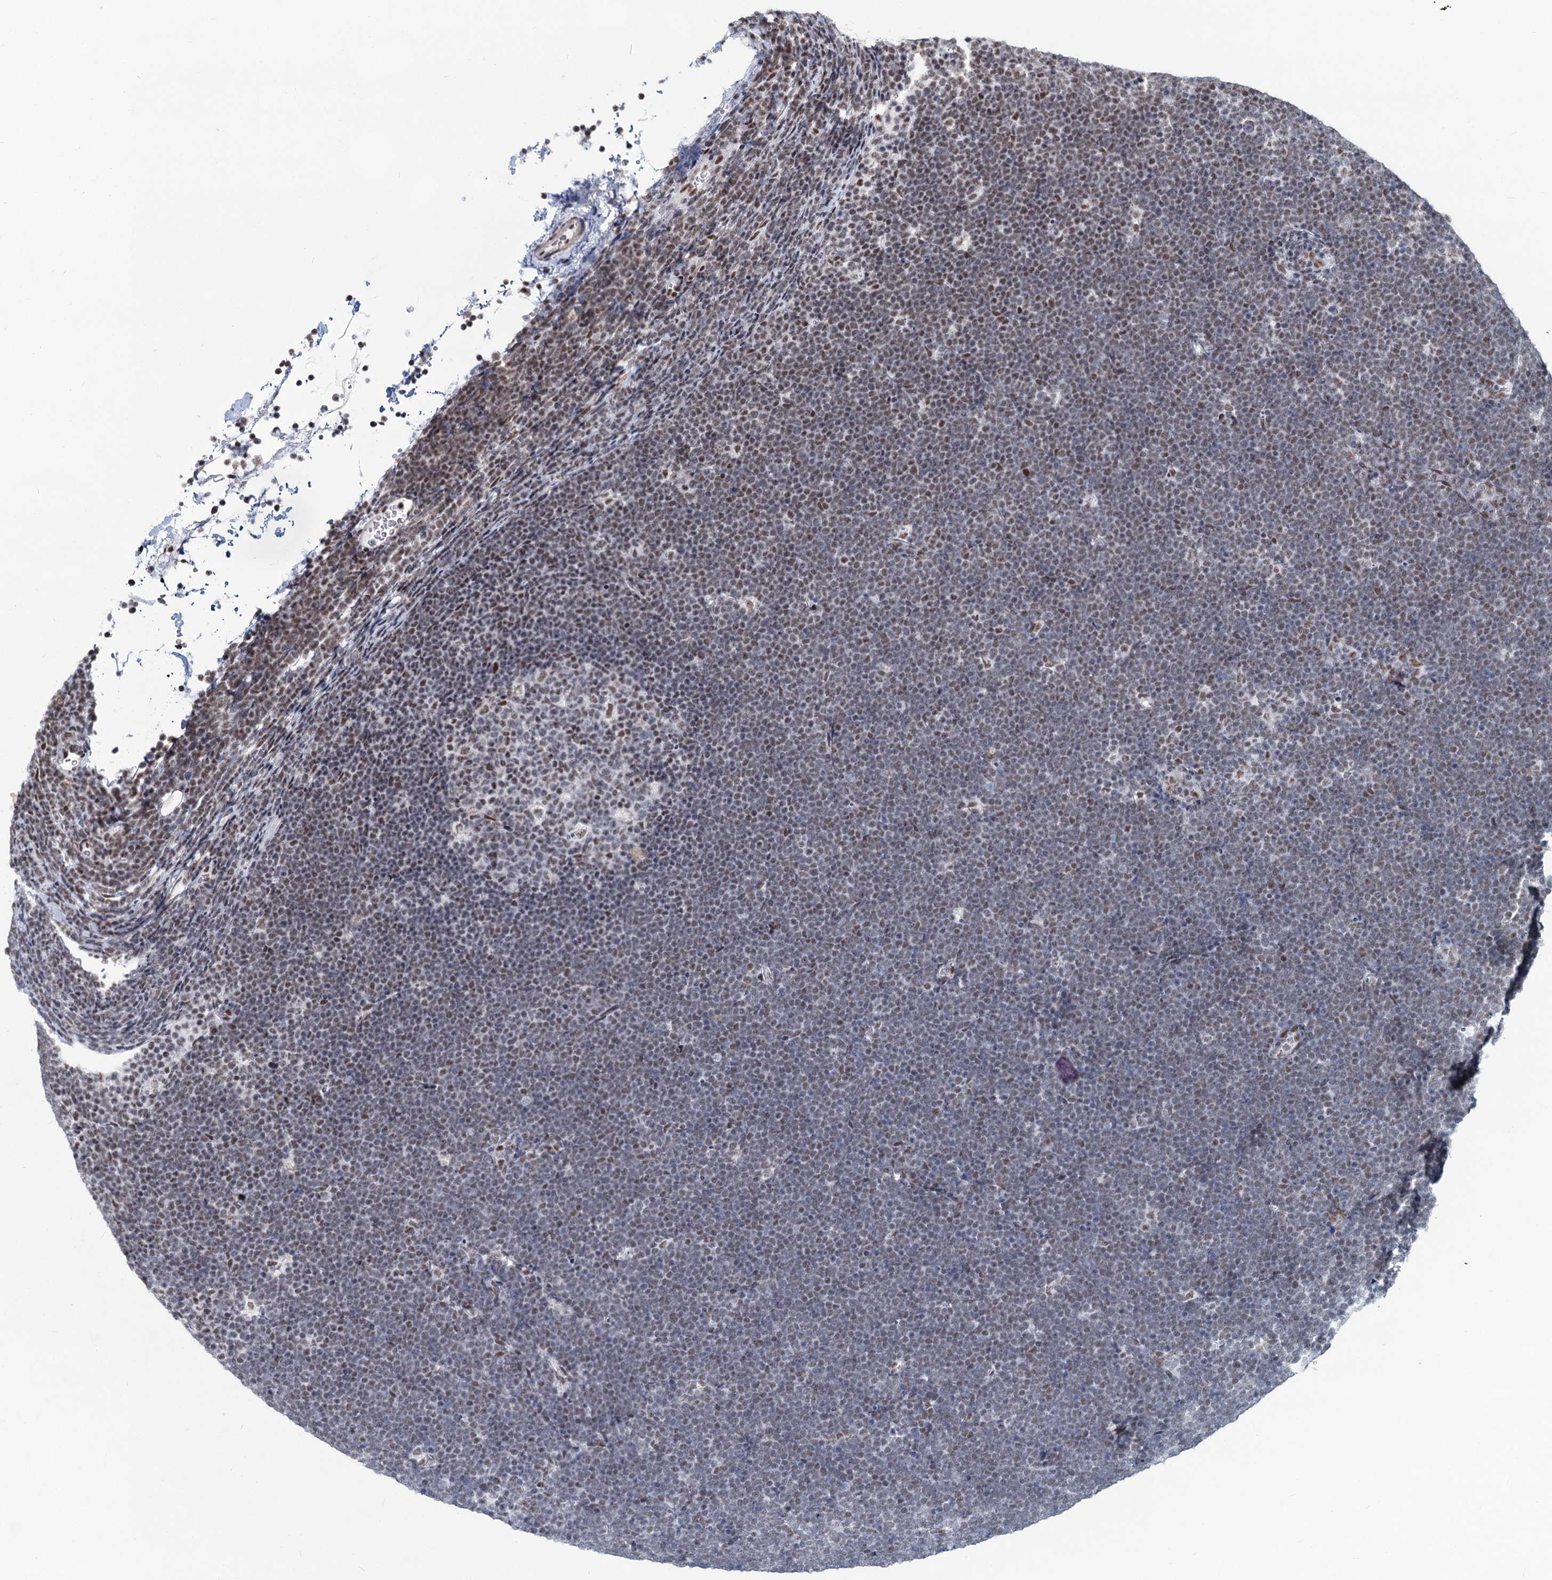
{"staining": {"intensity": "weak", "quantity": "25%-75%", "location": "nuclear"}, "tissue": "lymphoma", "cell_type": "Tumor cells", "image_type": "cancer", "snomed": [{"axis": "morphology", "description": "Malignant lymphoma, non-Hodgkin's type, High grade"}, {"axis": "topography", "description": "Lymph node"}], "caption": "High-magnification brightfield microscopy of high-grade malignant lymphoma, non-Hodgkin's type stained with DAB (3,3'-diaminobenzidine) (brown) and counterstained with hematoxylin (blue). tumor cells exhibit weak nuclear positivity is seen in approximately25%-75% of cells.", "gene": "METTL14", "patient": {"sex": "male", "age": 13}}